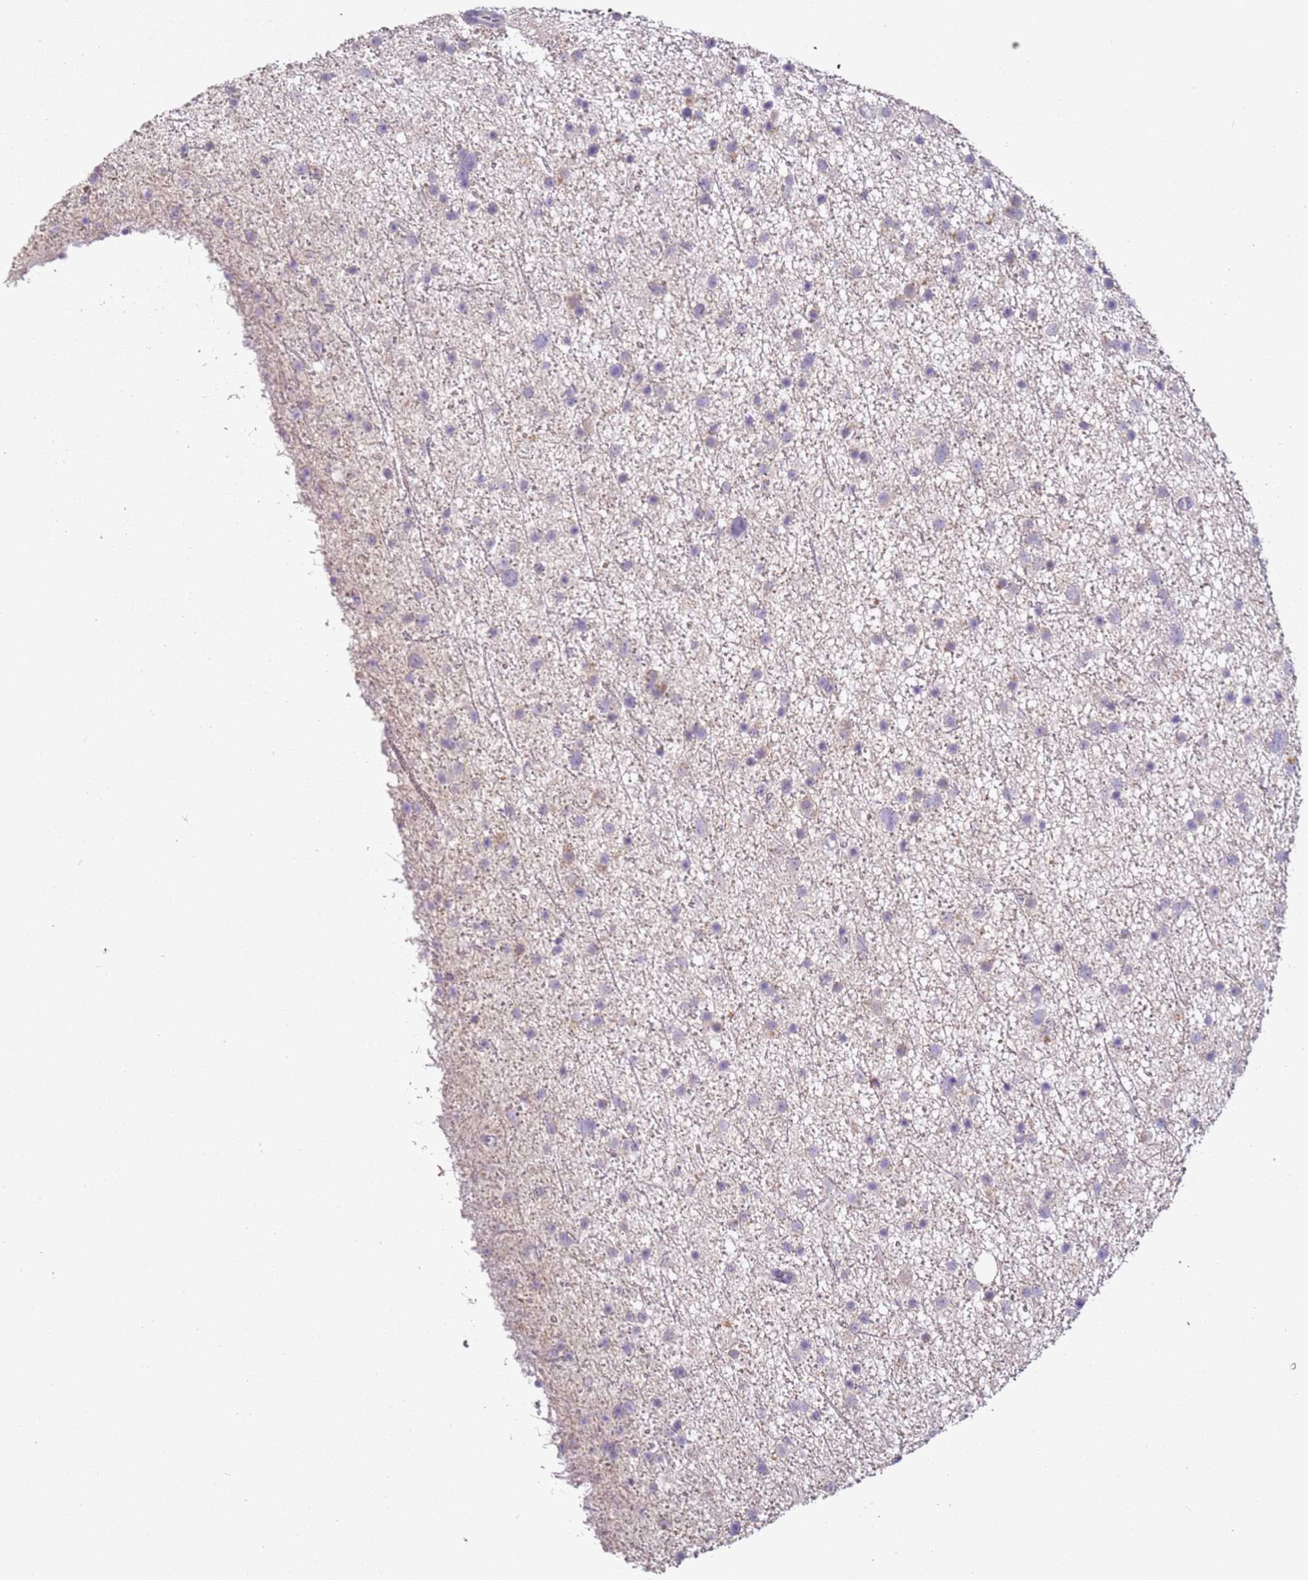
{"staining": {"intensity": "negative", "quantity": "none", "location": "none"}, "tissue": "glioma", "cell_type": "Tumor cells", "image_type": "cancer", "snomed": [{"axis": "morphology", "description": "Glioma, malignant, Low grade"}, {"axis": "topography", "description": "Cerebral cortex"}], "caption": "The IHC micrograph has no significant positivity in tumor cells of malignant low-grade glioma tissue.", "gene": "MDH1", "patient": {"sex": "female", "age": 39}}